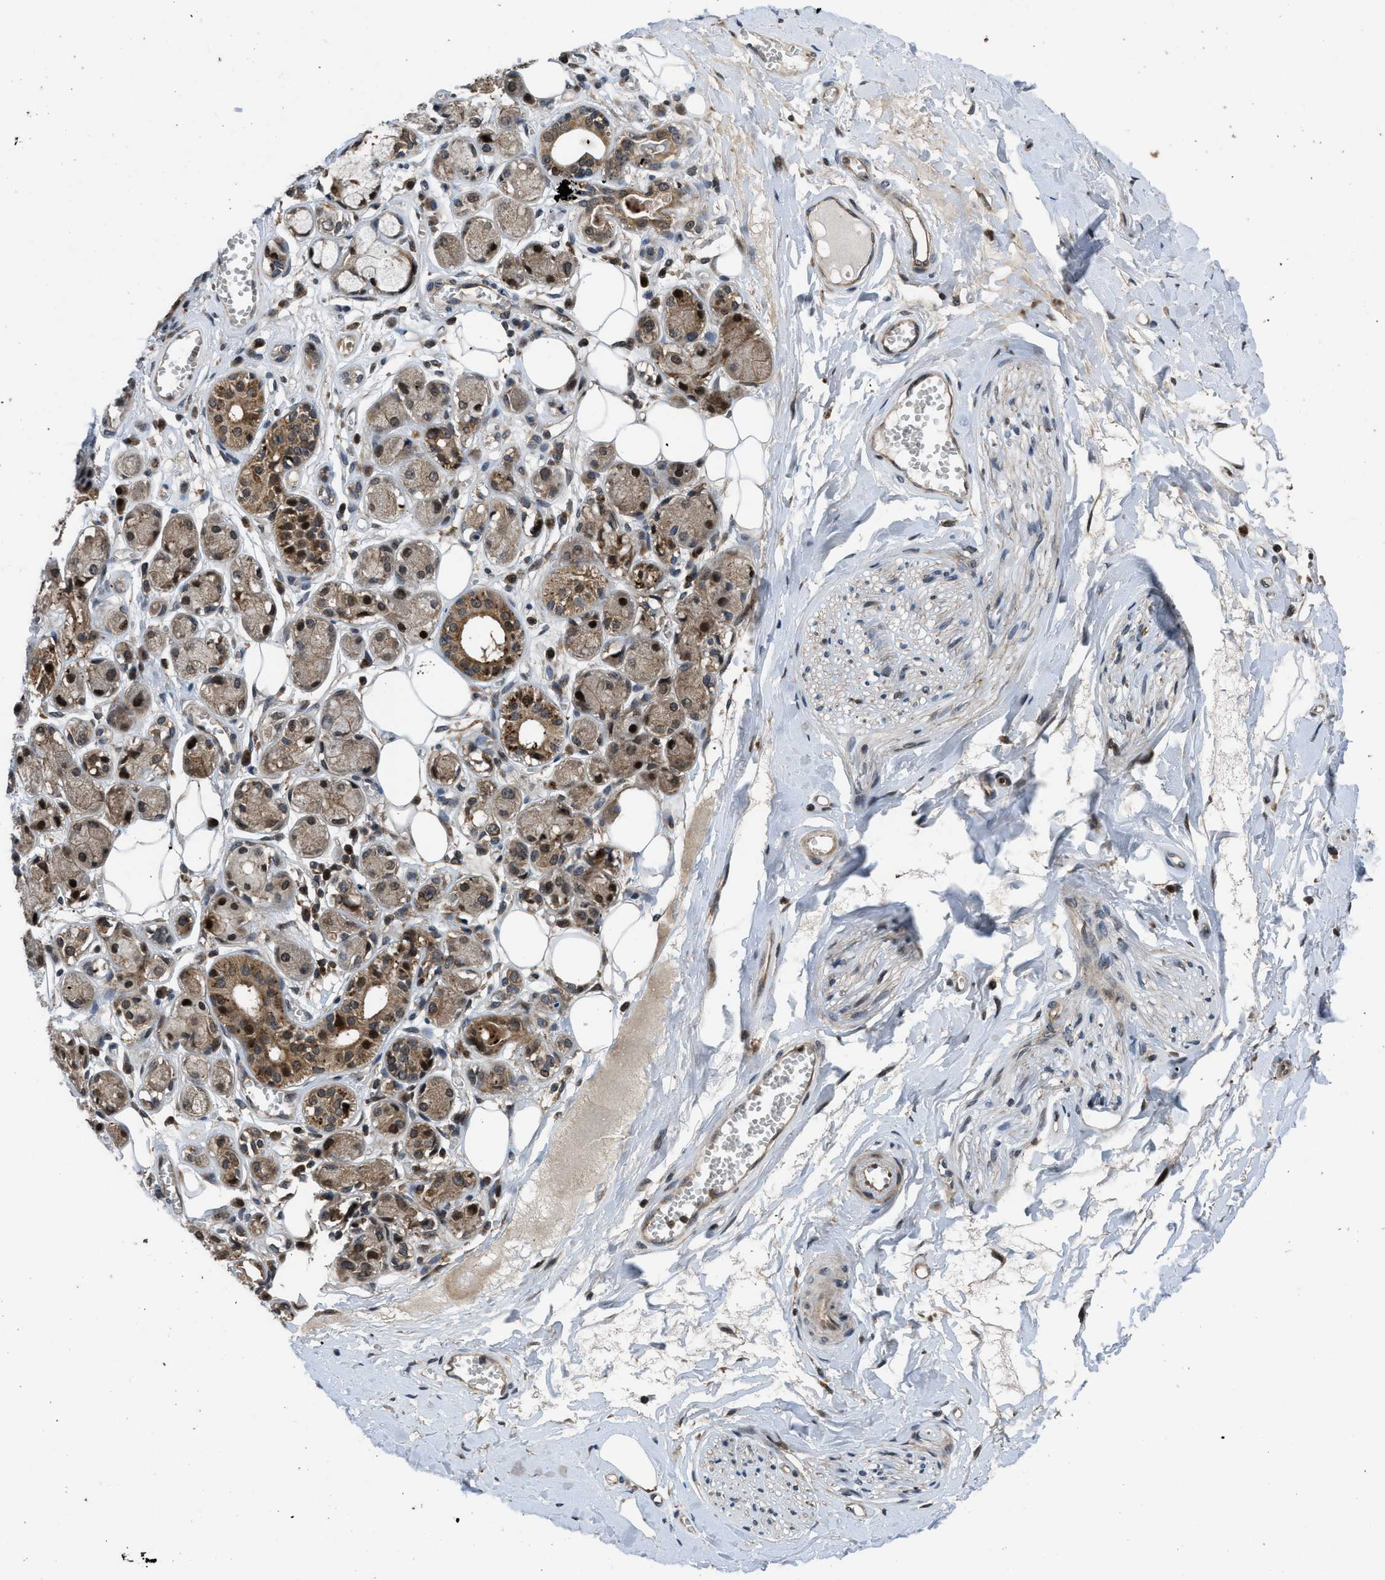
{"staining": {"intensity": "moderate", "quantity": ">75%", "location": "cytoplasmic/membranous,nuclear"}, "tissue": "adipose tissue", "cell_type": "Adipocytes", "image_type": "normal", "snomed": [{"axis": "morphology", "description": "Normal tissue, NOS"}, {"axis": "morphology", "description": "Inflammation, NOS"}, {"axis": "topography", "description": "Salivary gland"}, {"axis": "topography", "description": "Peripheral nerve tissue"}], "caption": "Moderate cytoplasmic/membranous,nuclear positivity for a protein is identified in approximately >75% of adipocytes of normal adipose tissue using immunohistochemistry (IHC).", "gene": "CTBS", "patient": {"sex": "female", "age": 75}}